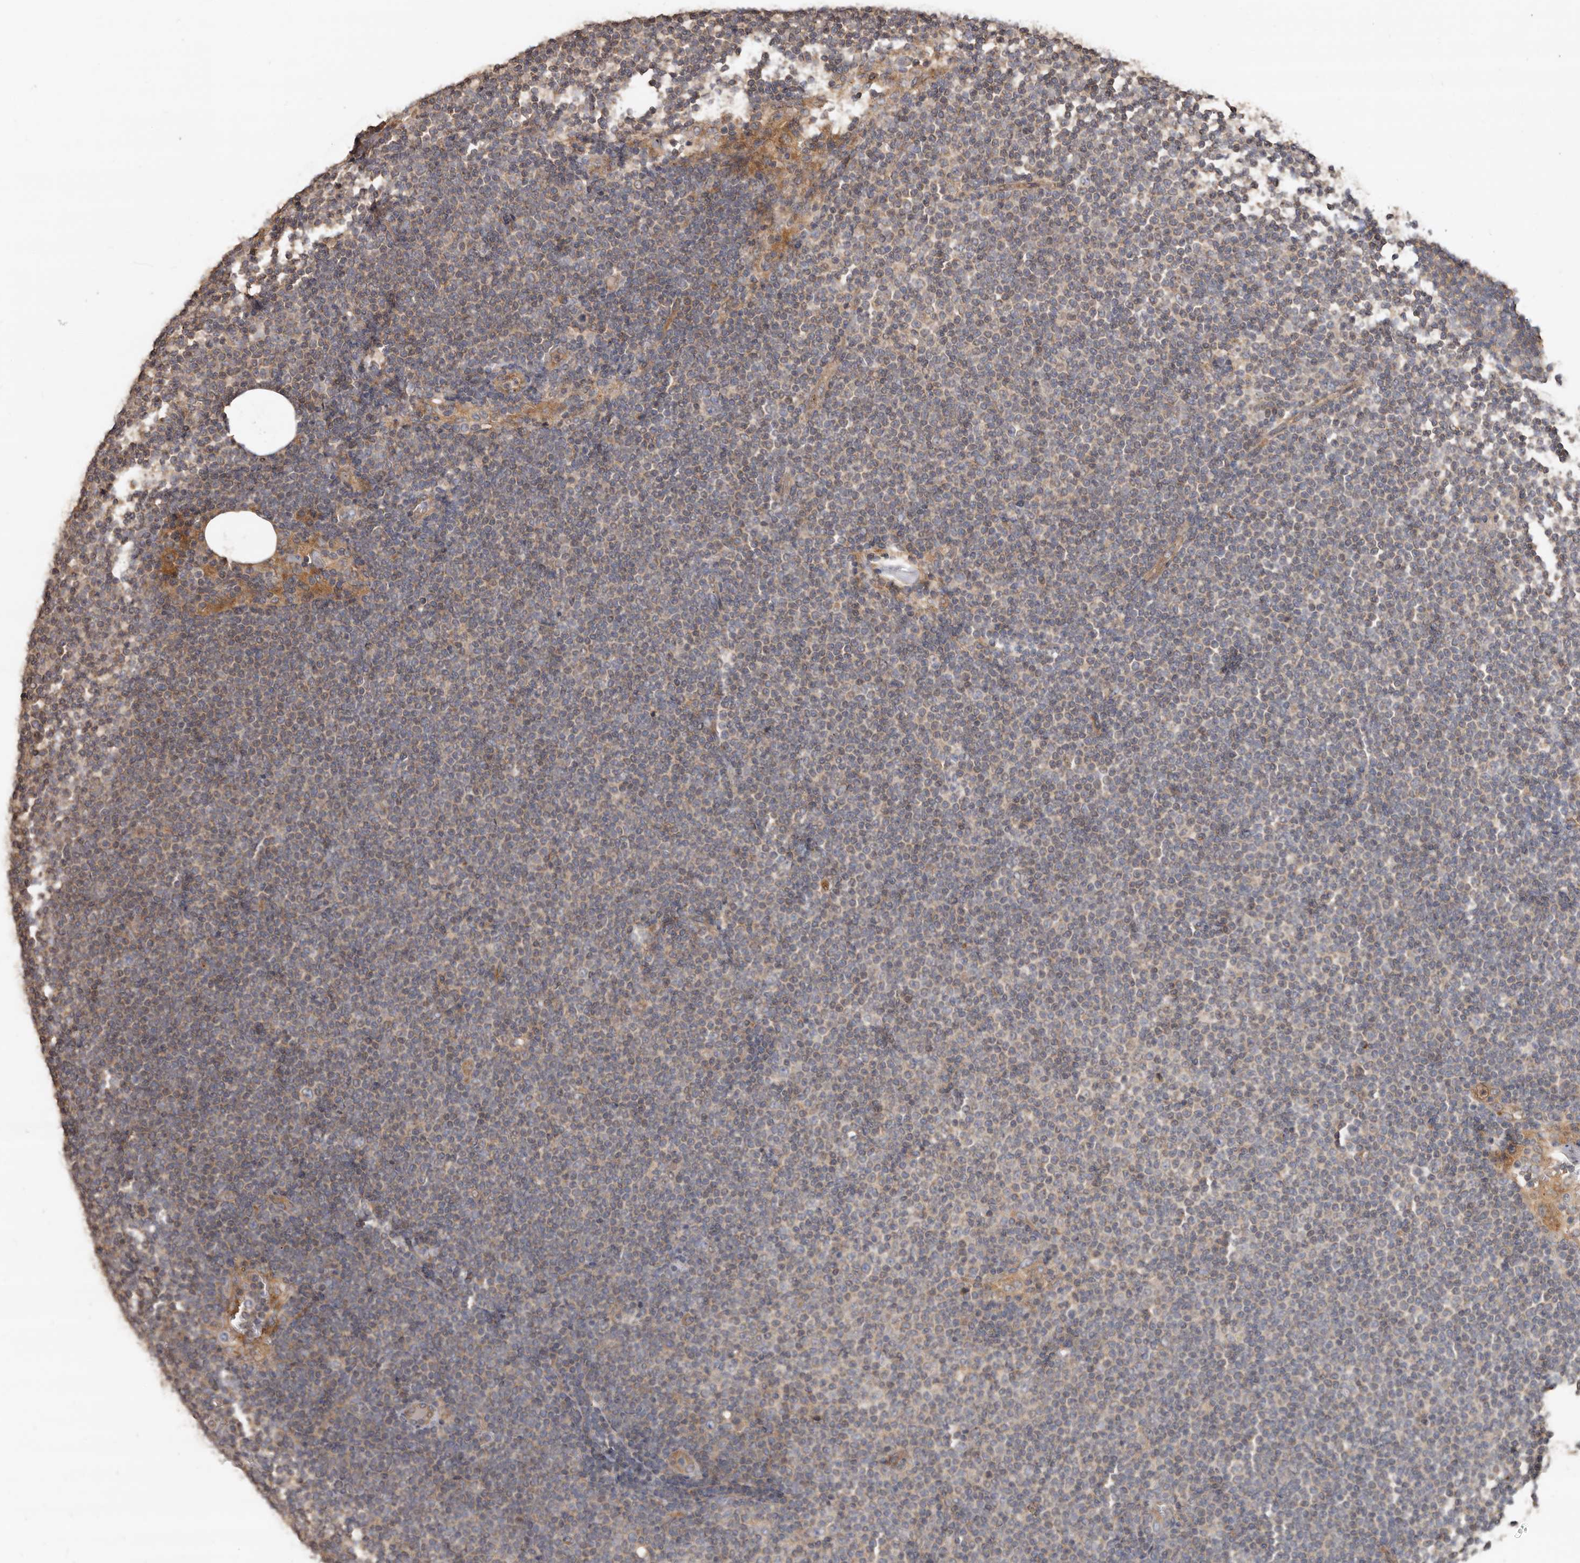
{"staining": {"intensity": "weak", "quantity": "<25%", "location": "cytoplasmic/membranous"}, "tissue": "lymphoma", "cell_type": "Tumor cells", "image_type": "cancer", "snomed": [{"axis": "morphology", "description": "Malignant lymphoma, non-Hodgkin's type, Low grade"}, {"axis": "topography", "description": "Lymph node"}], "caption": "An IHC image of lymphoma is shown. There is no staining in tumor cells of lymphoma. (Stains: DAB (3,3'-diaminobenzidine) IHC with hematoxylin counter stain, Microscopy: brightfield microscopy at high magnification).", "gene": "FLCN", "patient": {"sex": "female", "age": 53}}